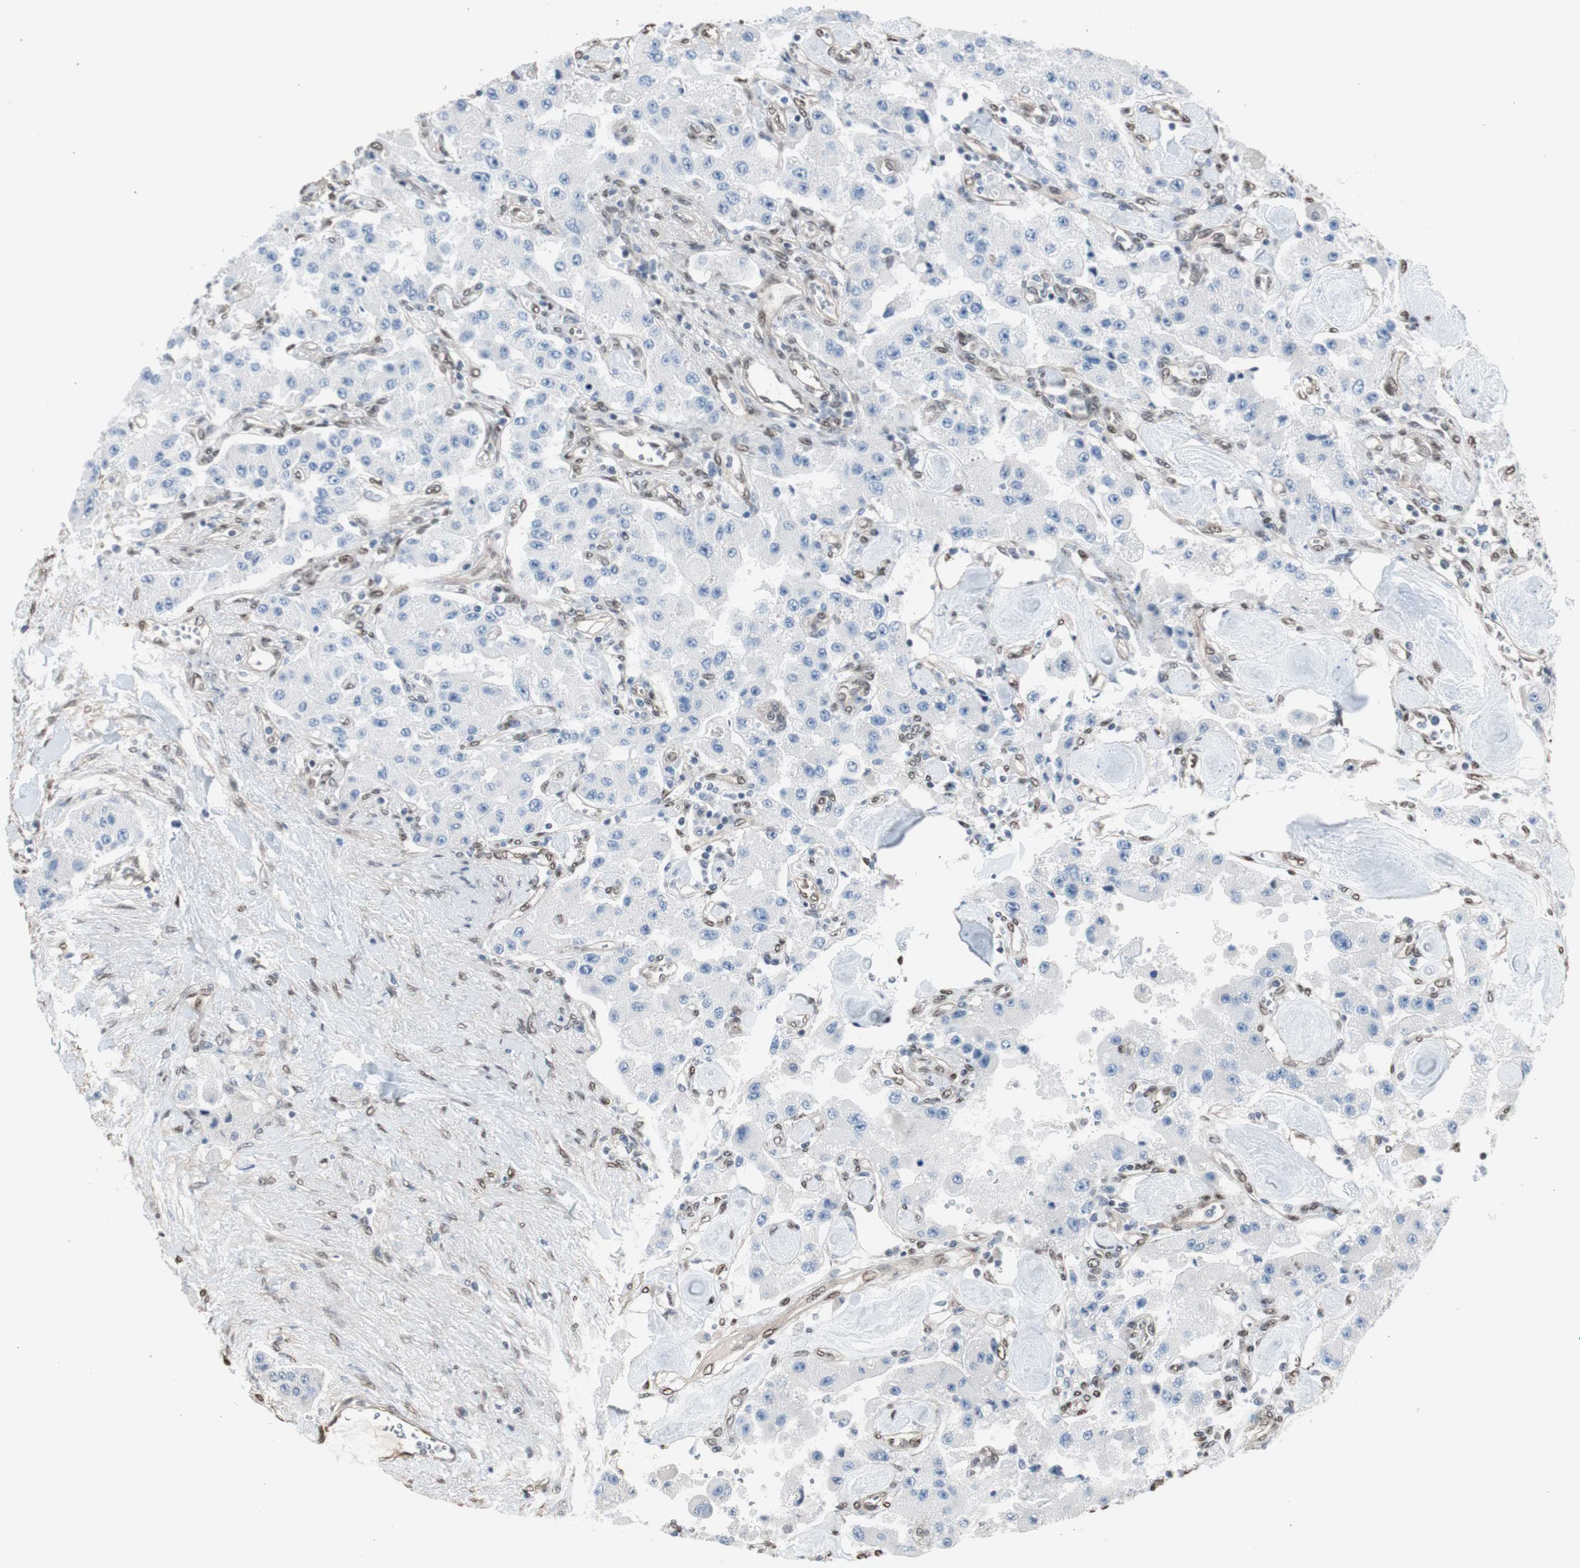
{"staining": {"intensity": "negative", "quantity": "none", "location": "none"}, "tissue": "carcinoid", "cell_type": "Tumor cells", "image_type": "cancer", "snomed": [{"axis": "morphology", "description": "Carcinoid, malignant, NOS"}, {"axis": "topography", "description": "Pancreas"}], "caption": "Histopathology image shows no protein positivity in tumor cells of carcinoid tissue. (Brightfield microscopy of DAB IHC at high magnification).", "gene": "PML", "patient": {"sex": "male", "age": 41}}